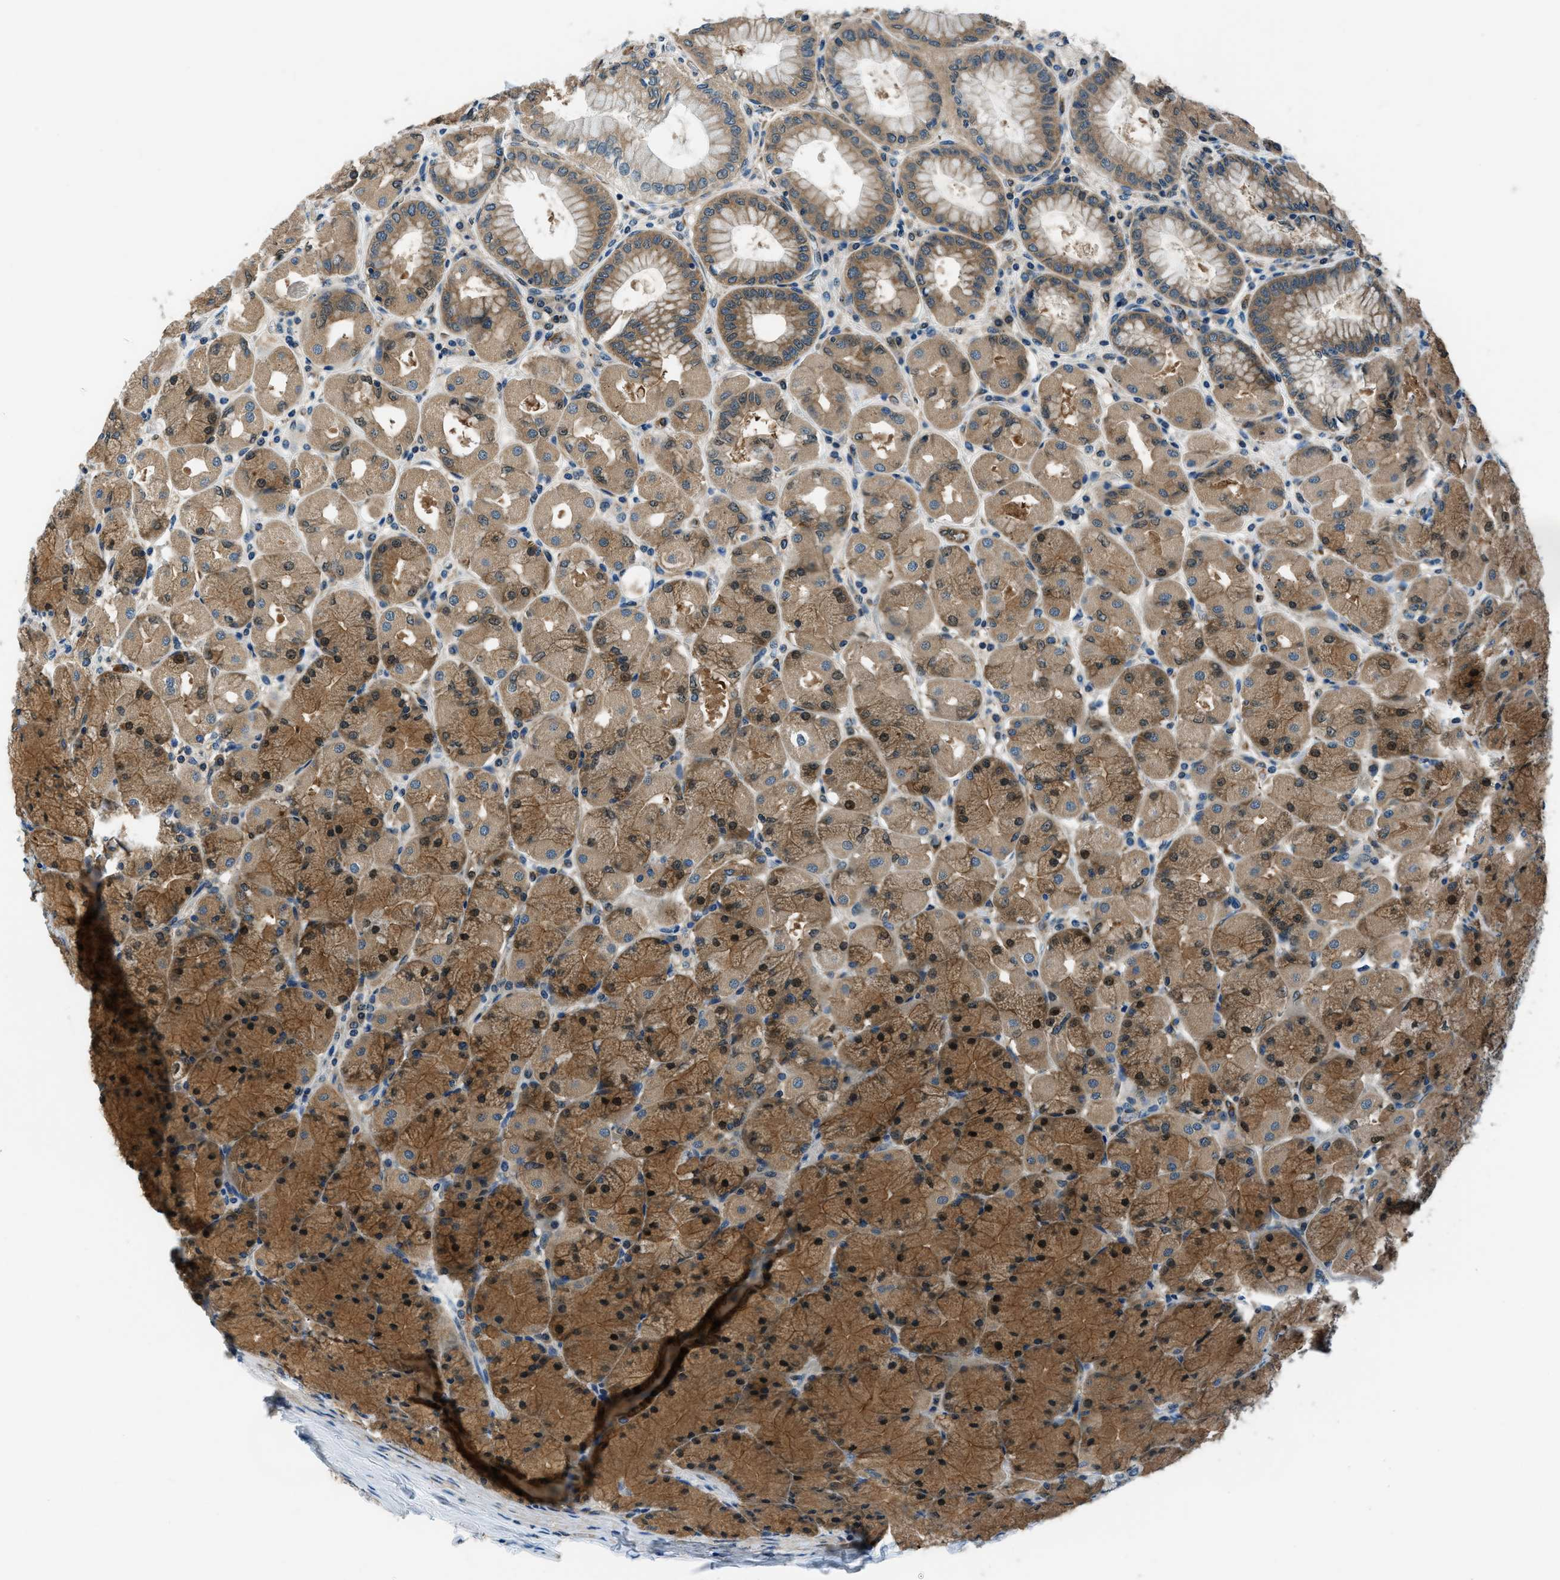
{"staining": {"intensity": "moderate", "quantity": ">75%", "location": "cytoplasmic/membranous"}, "tissue": "stomach", "cell_type": "Glandular cells", "image_type": "normal", "snomed": [{"axis": "morphology", "description": "Normal tissue, NOS"}, {"axis": "topography", "description": "Stomach, upper"}], "caption": "DAB immunohistochemical staining of normal stomach exhibits moderate cytoplasmic/membranous protein positivity in approximately >75% of glandular cells.", "gene": "SLC19A2", "patient": {"sex": "female", "age": 56}}